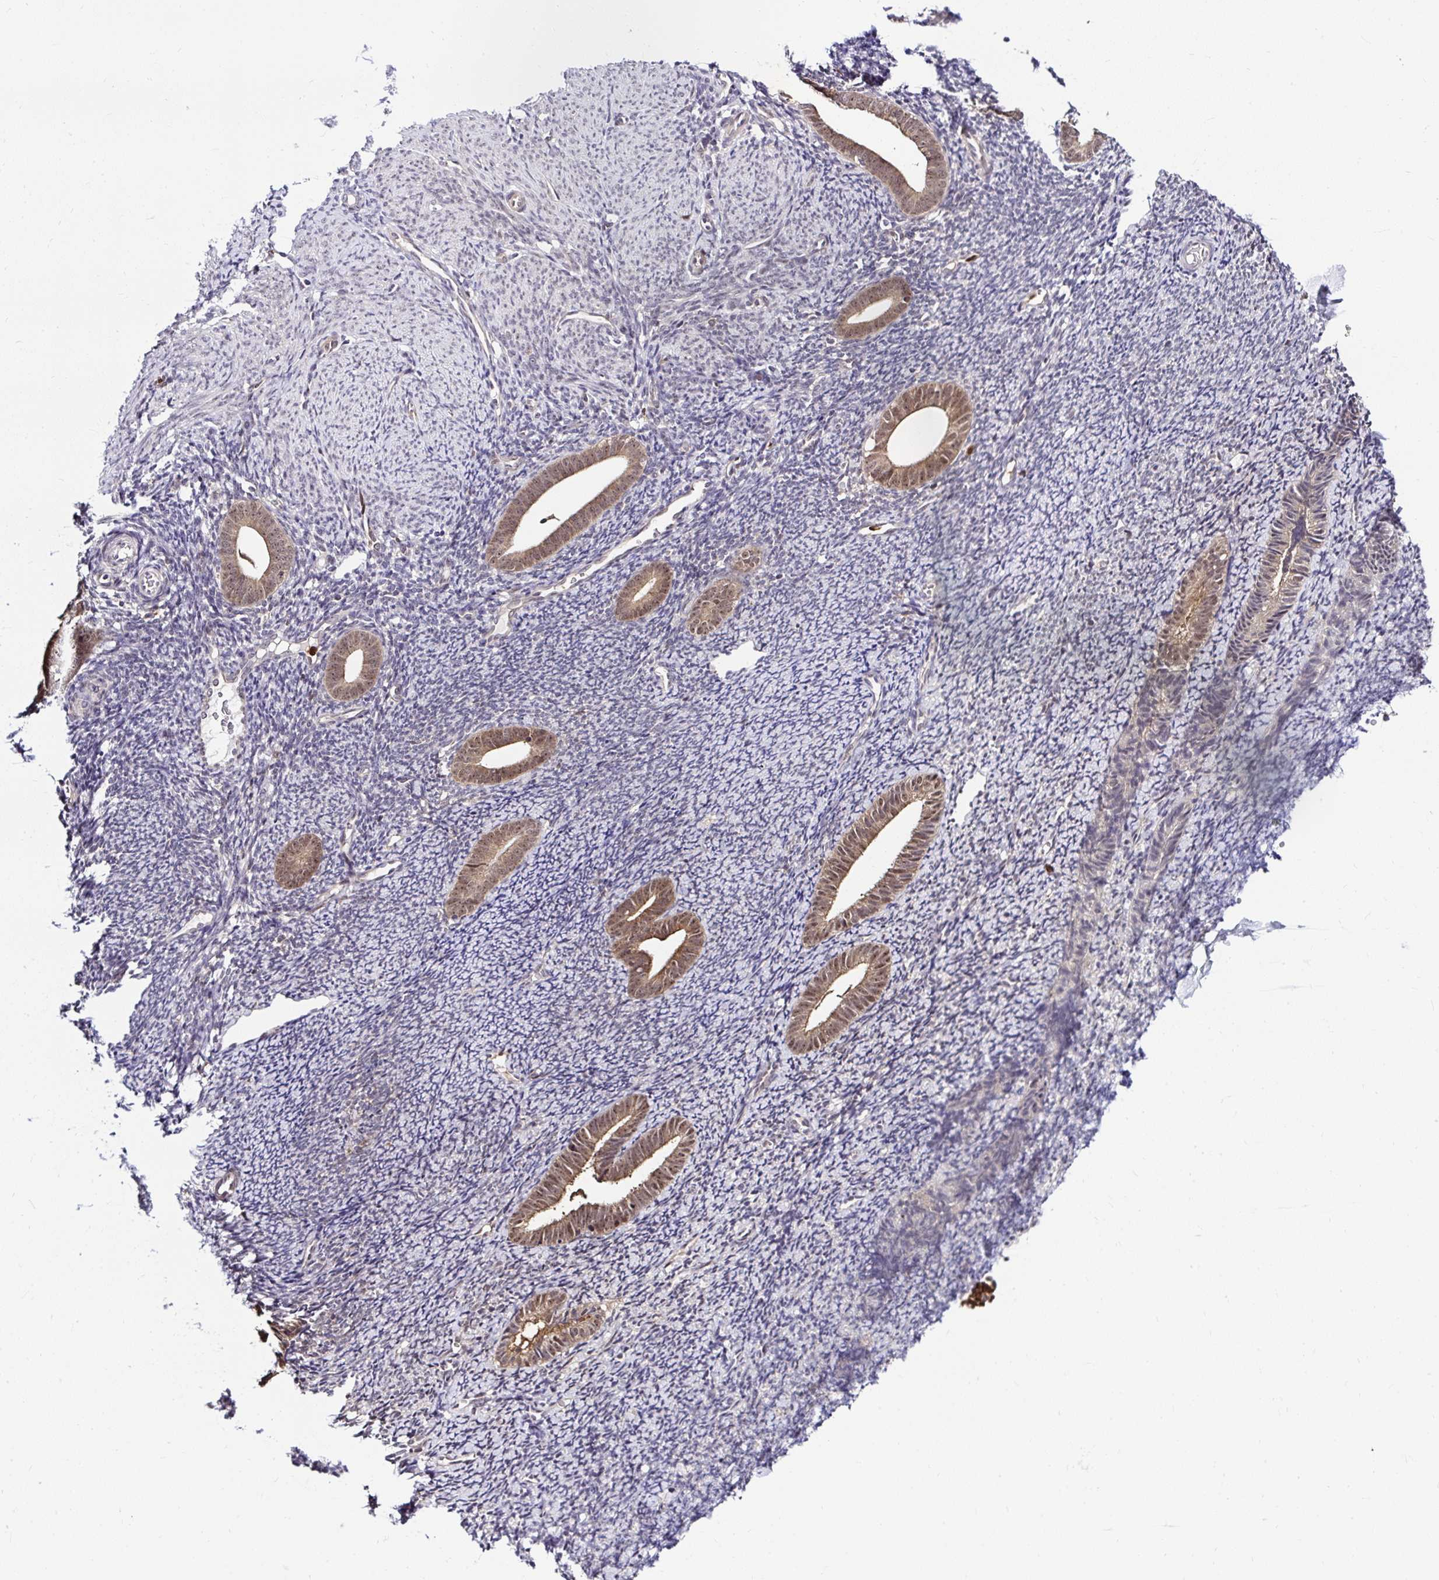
{"staining": {"intensity": "negative", "quantity": "none", "location": "none"}, "tissue": "endometrium", "cell_type": "Cells in endometrial stroma", "image_type": "normal", "snomed": [{"axis": "morphology", "description": "Normal tissue, NOS"}, {"axis": "topography", "description": "Endometrium"}], "caption": "Immunohistochemistry micrograph of unremarkable human endometrium stained for a protein (brown), which reveals no positivity in cells in endometrial stroma.", "gene": "PIN4", "patient": {"sex": "female", "age": 39}}